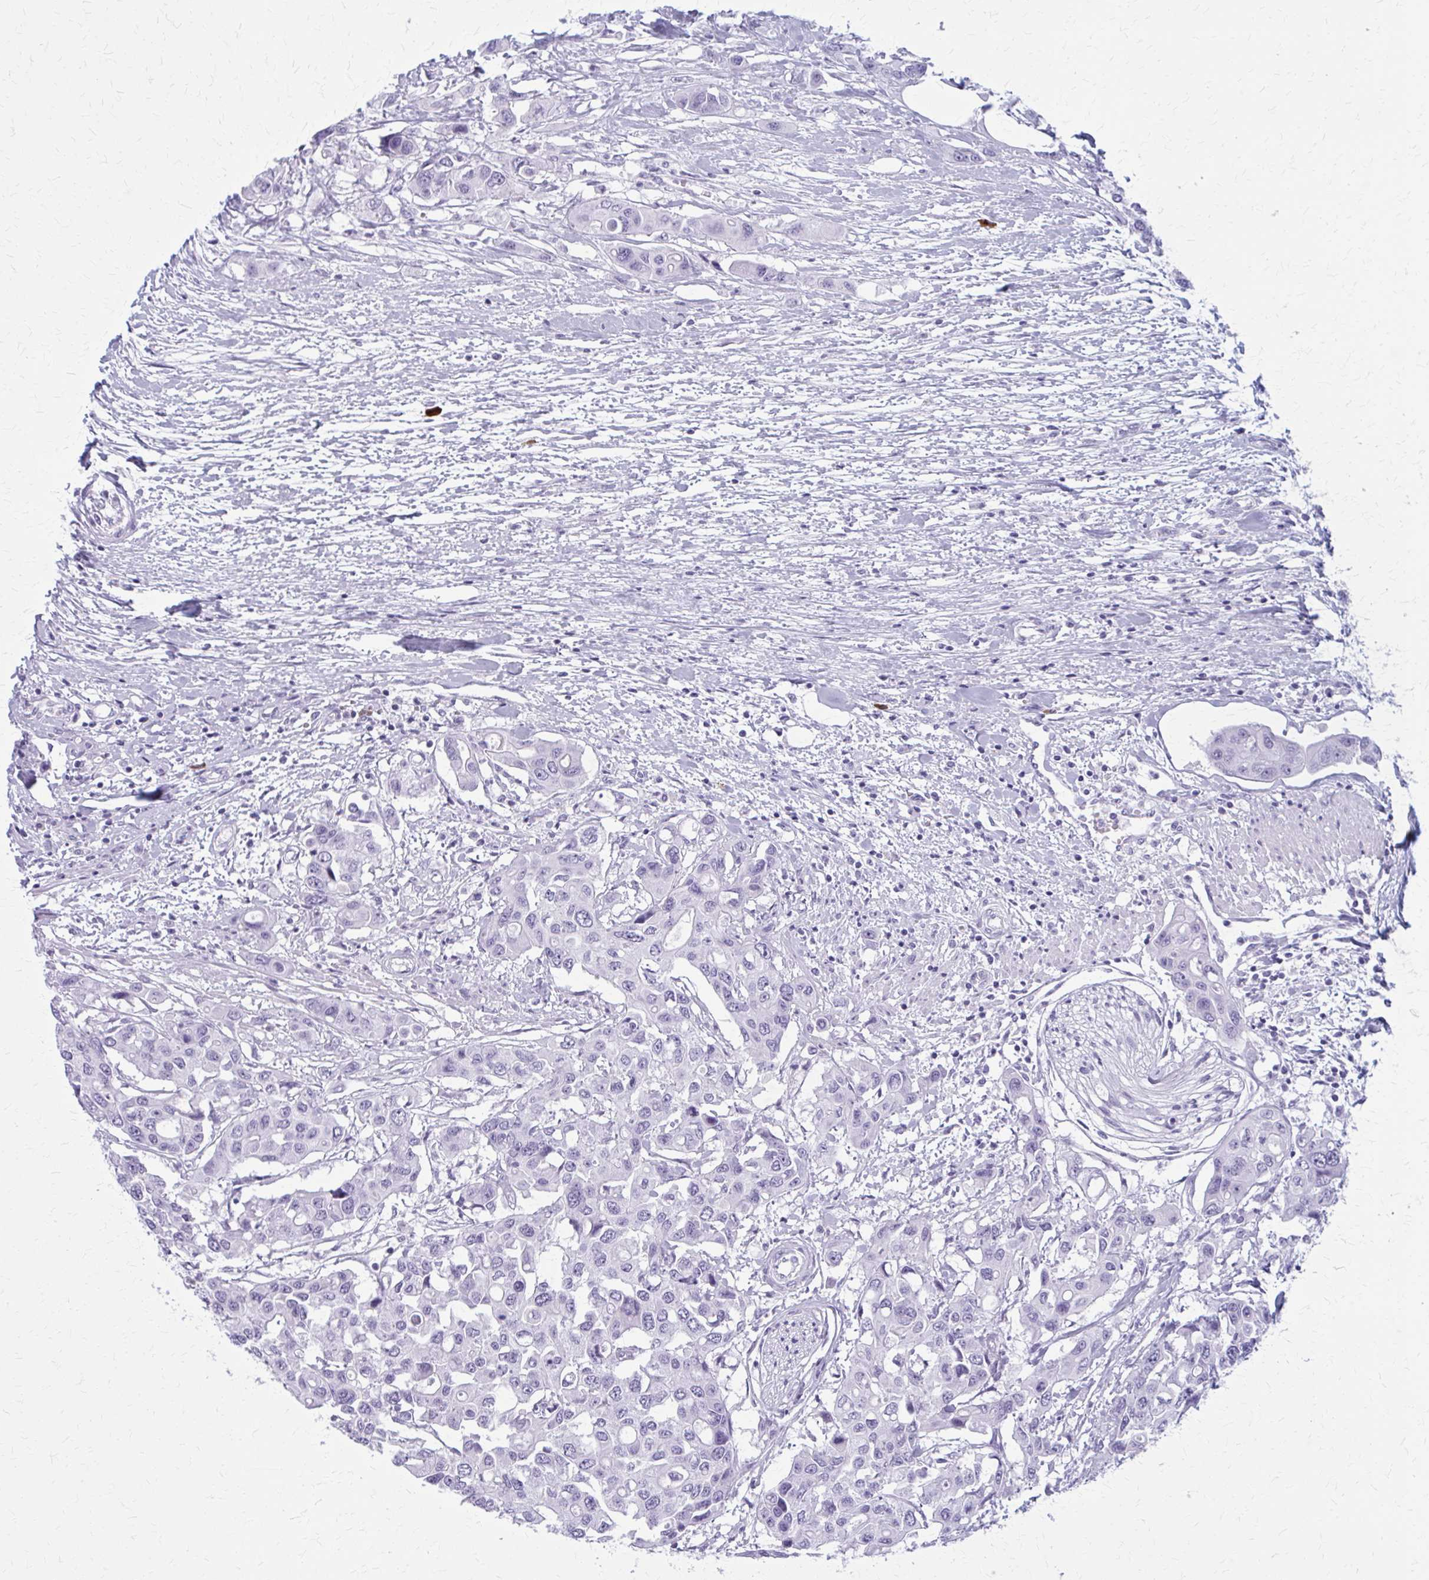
{"staining": {"intensity": "negative", "quantity": "none", "location": "none"}, "tissue": "colorectal cancer", "cell_type": "Tumor cells", "image_type": "cancer", "snomed": [{"axis": "morphology", "description": "Adenocarcinoma, NOS"}, {"axis": "topography", "description": "Colon"}], "caption": "Protein analysis of colorectal cancer (adenocarcinoma) reveals no significant expression in tumor cells.", "gene": "ZDHHC7", "patient": {"sex": "male", "age": 77}}